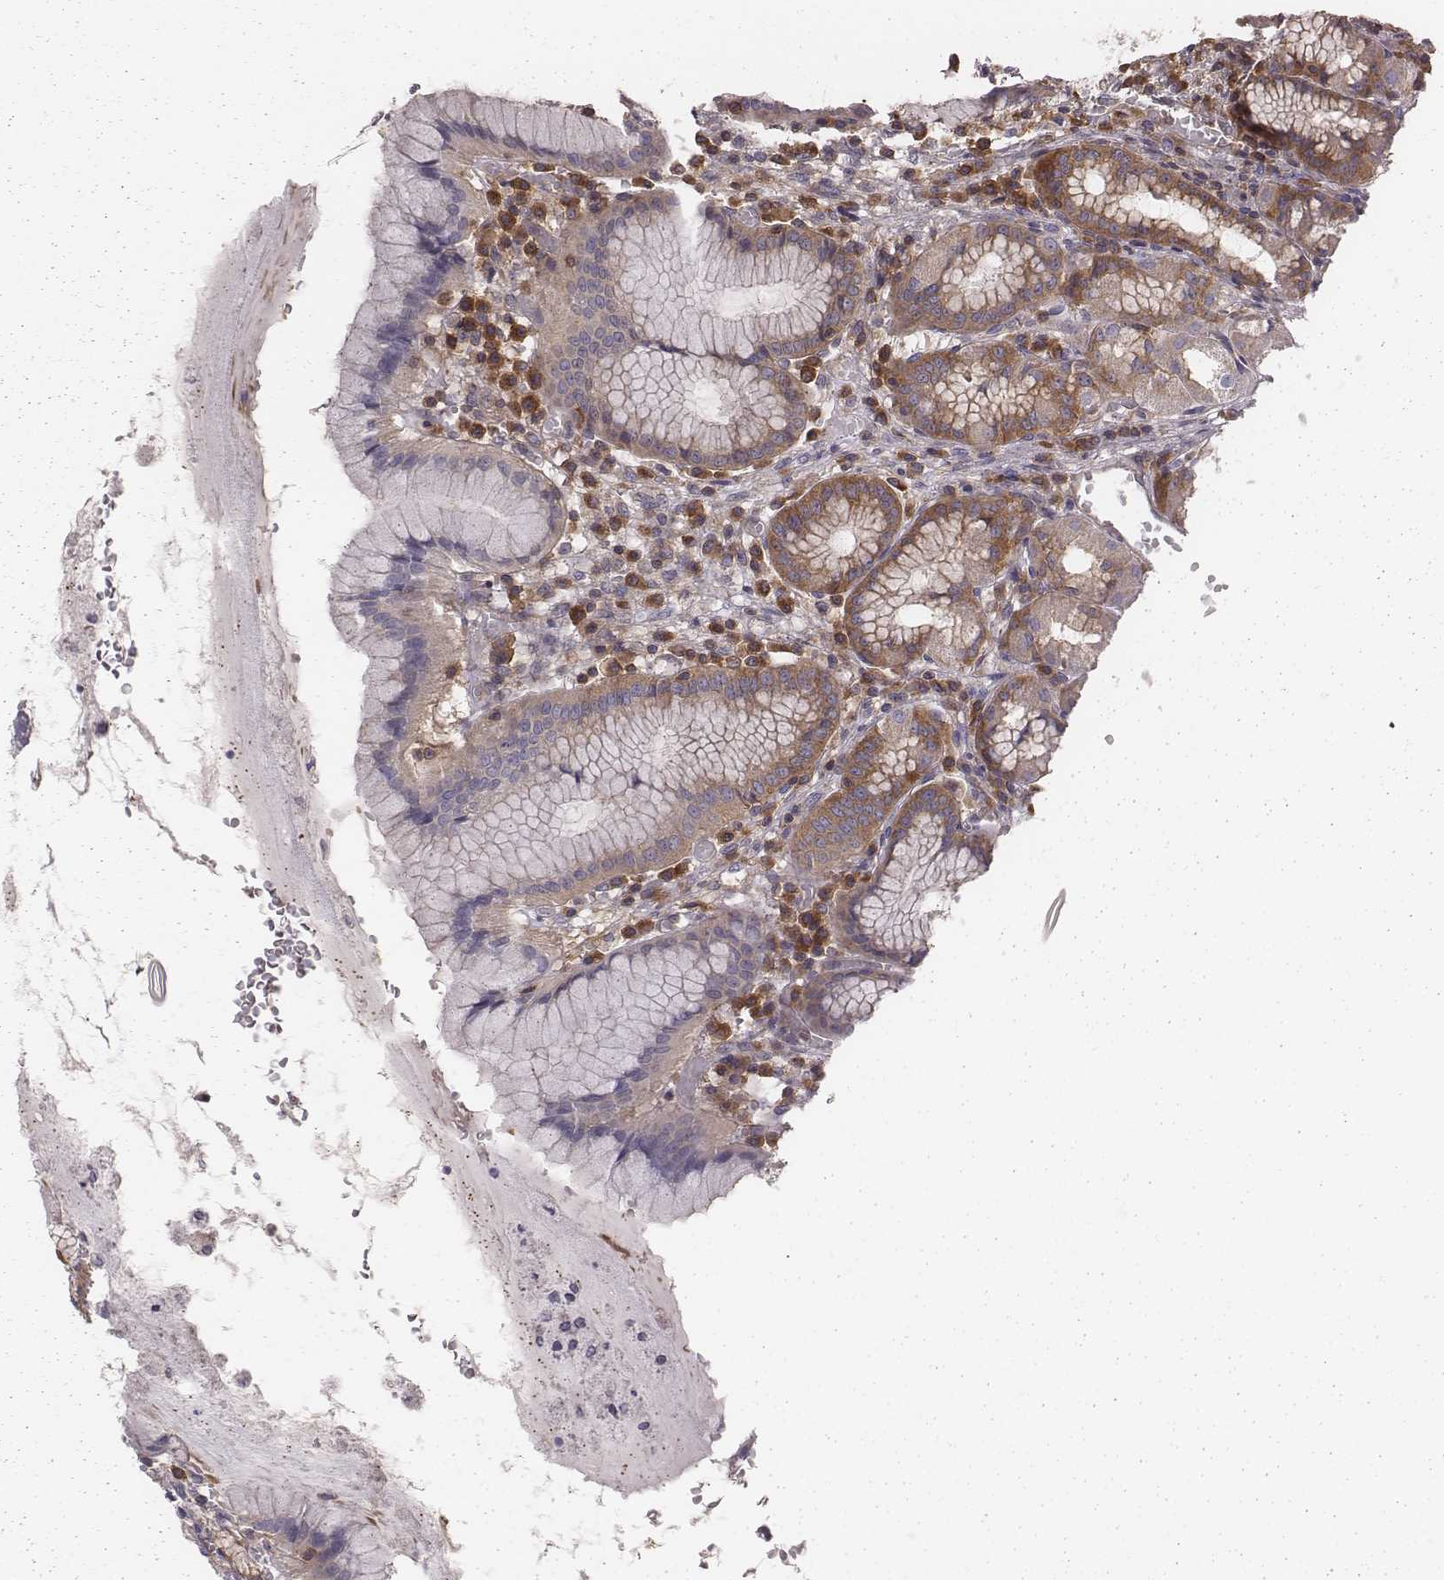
{"staining": {"intensity": "moderate", "quantity": ">75%", "location": "cytoplasmic/membranous"}, "tissue": "stomach", "cell_type": "Glandular cells", "image_type": "normal", "snomed": [{"axis": "morphology", "description": "Normal tissue, NOS"}, {"axis": "topography", "description": "Stomach"}], "caption": "This image displays unremarkable stomach stained with immunohistochemistry to label a protein in brown. The cytoplasmic/membranous of glandular cells show moderate positivity for the protein. Nuclei are counter-stained blue.", "gene": "CAD", "patient": {"sex": "male", "age": 55}}